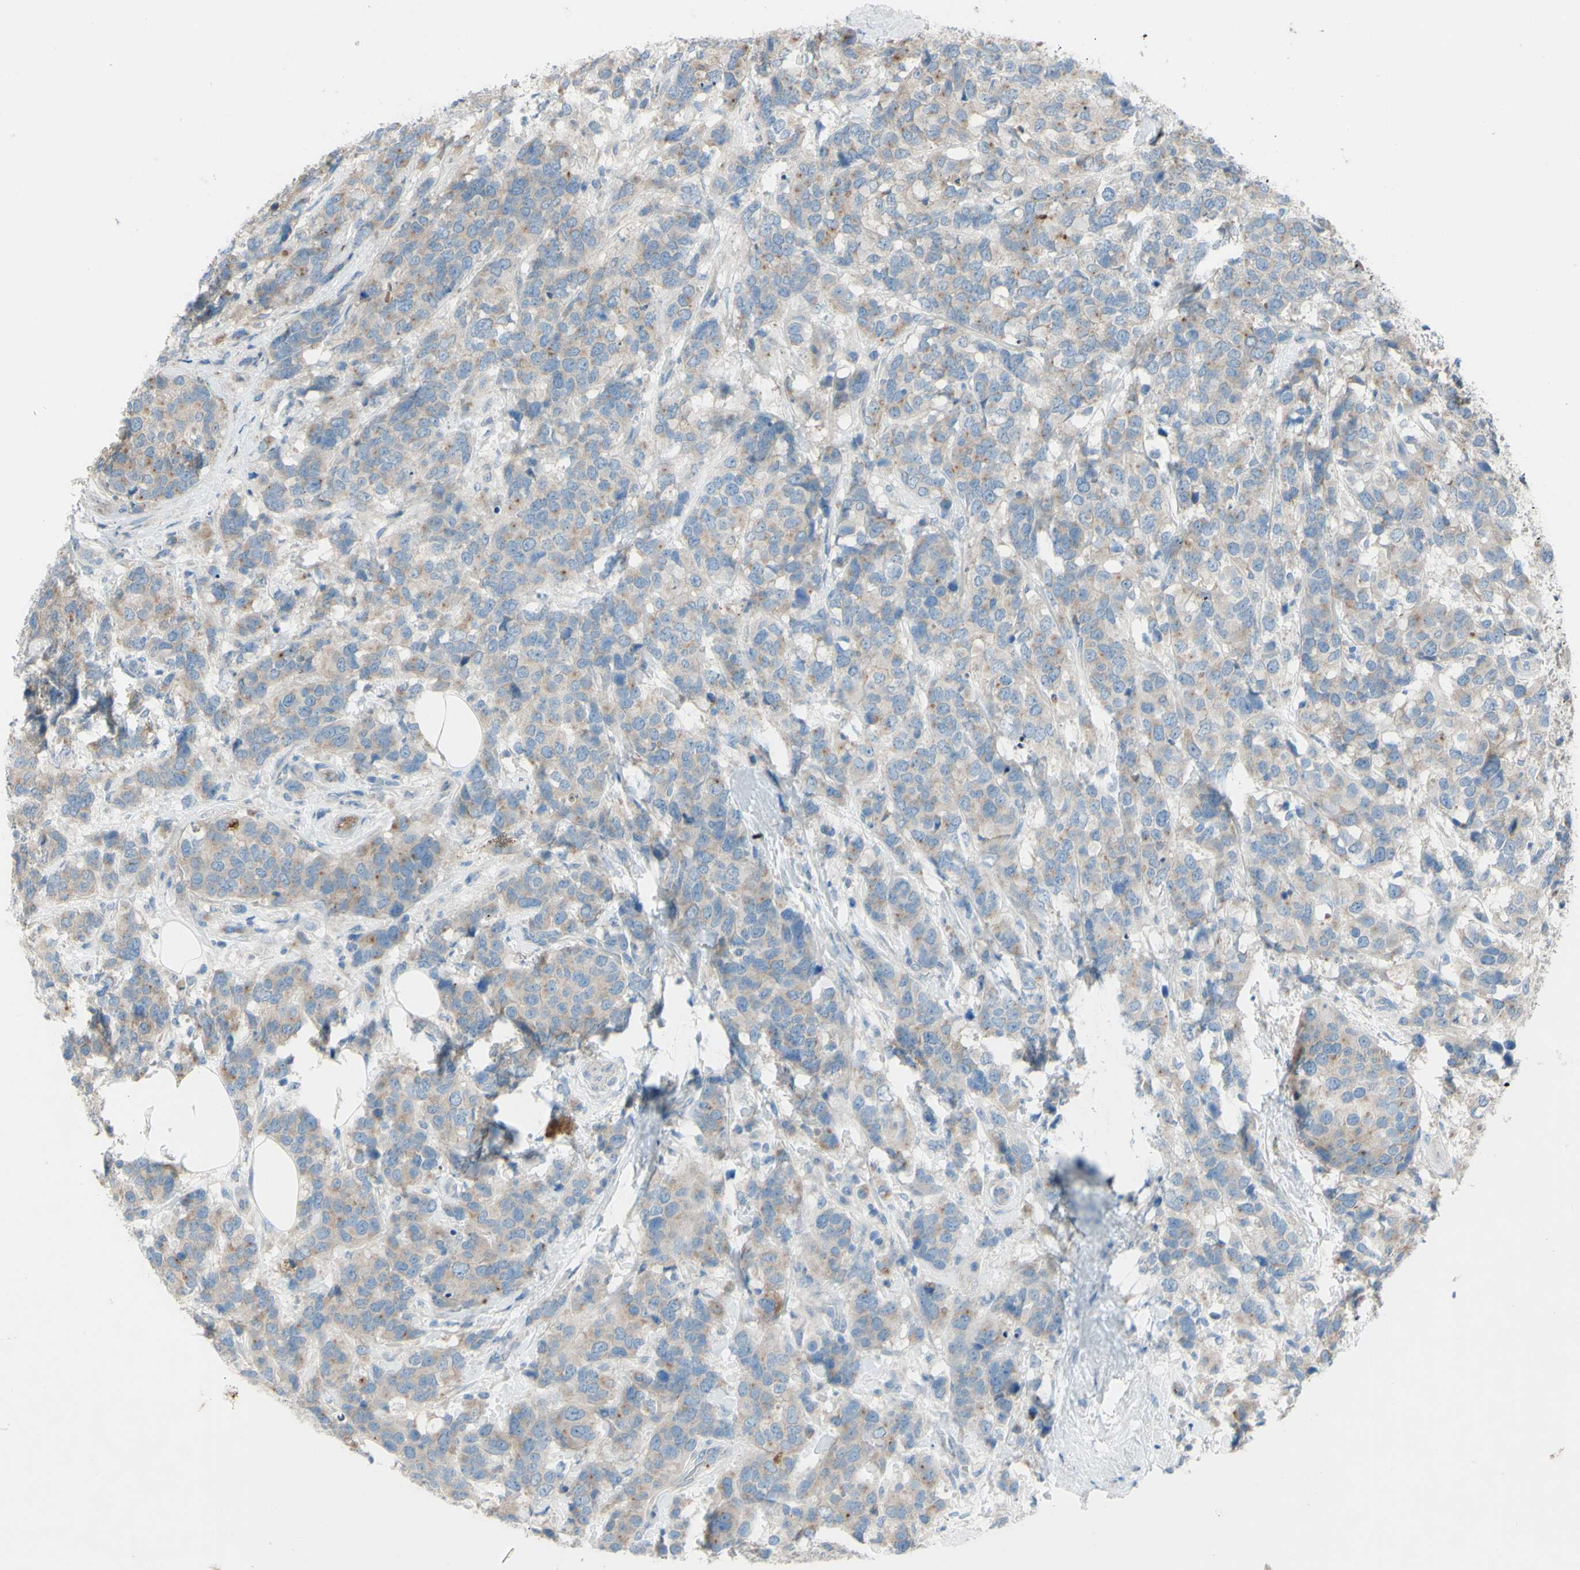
{"staining": {"intensity": "weak", "quantity": "25%-75%", "location": "cytoplasmic/membranous"}, "tissue": "breast cancer", "cell_type": "Tumor cells", "image_type": "cancer", "snomed": [{"axis": "morphology", "description": "Lobular carcinoma"}, {"axis": "topography", "description": "Breast"}], "caption": "A low amount of weak cytoplasmic/membranous expression is present in about 25%-75% of tumor cells in breast cancer (lobular carcinoma) tissue.", "gene": "ATRN", "patient": {"sex": "female", "age": 59}}